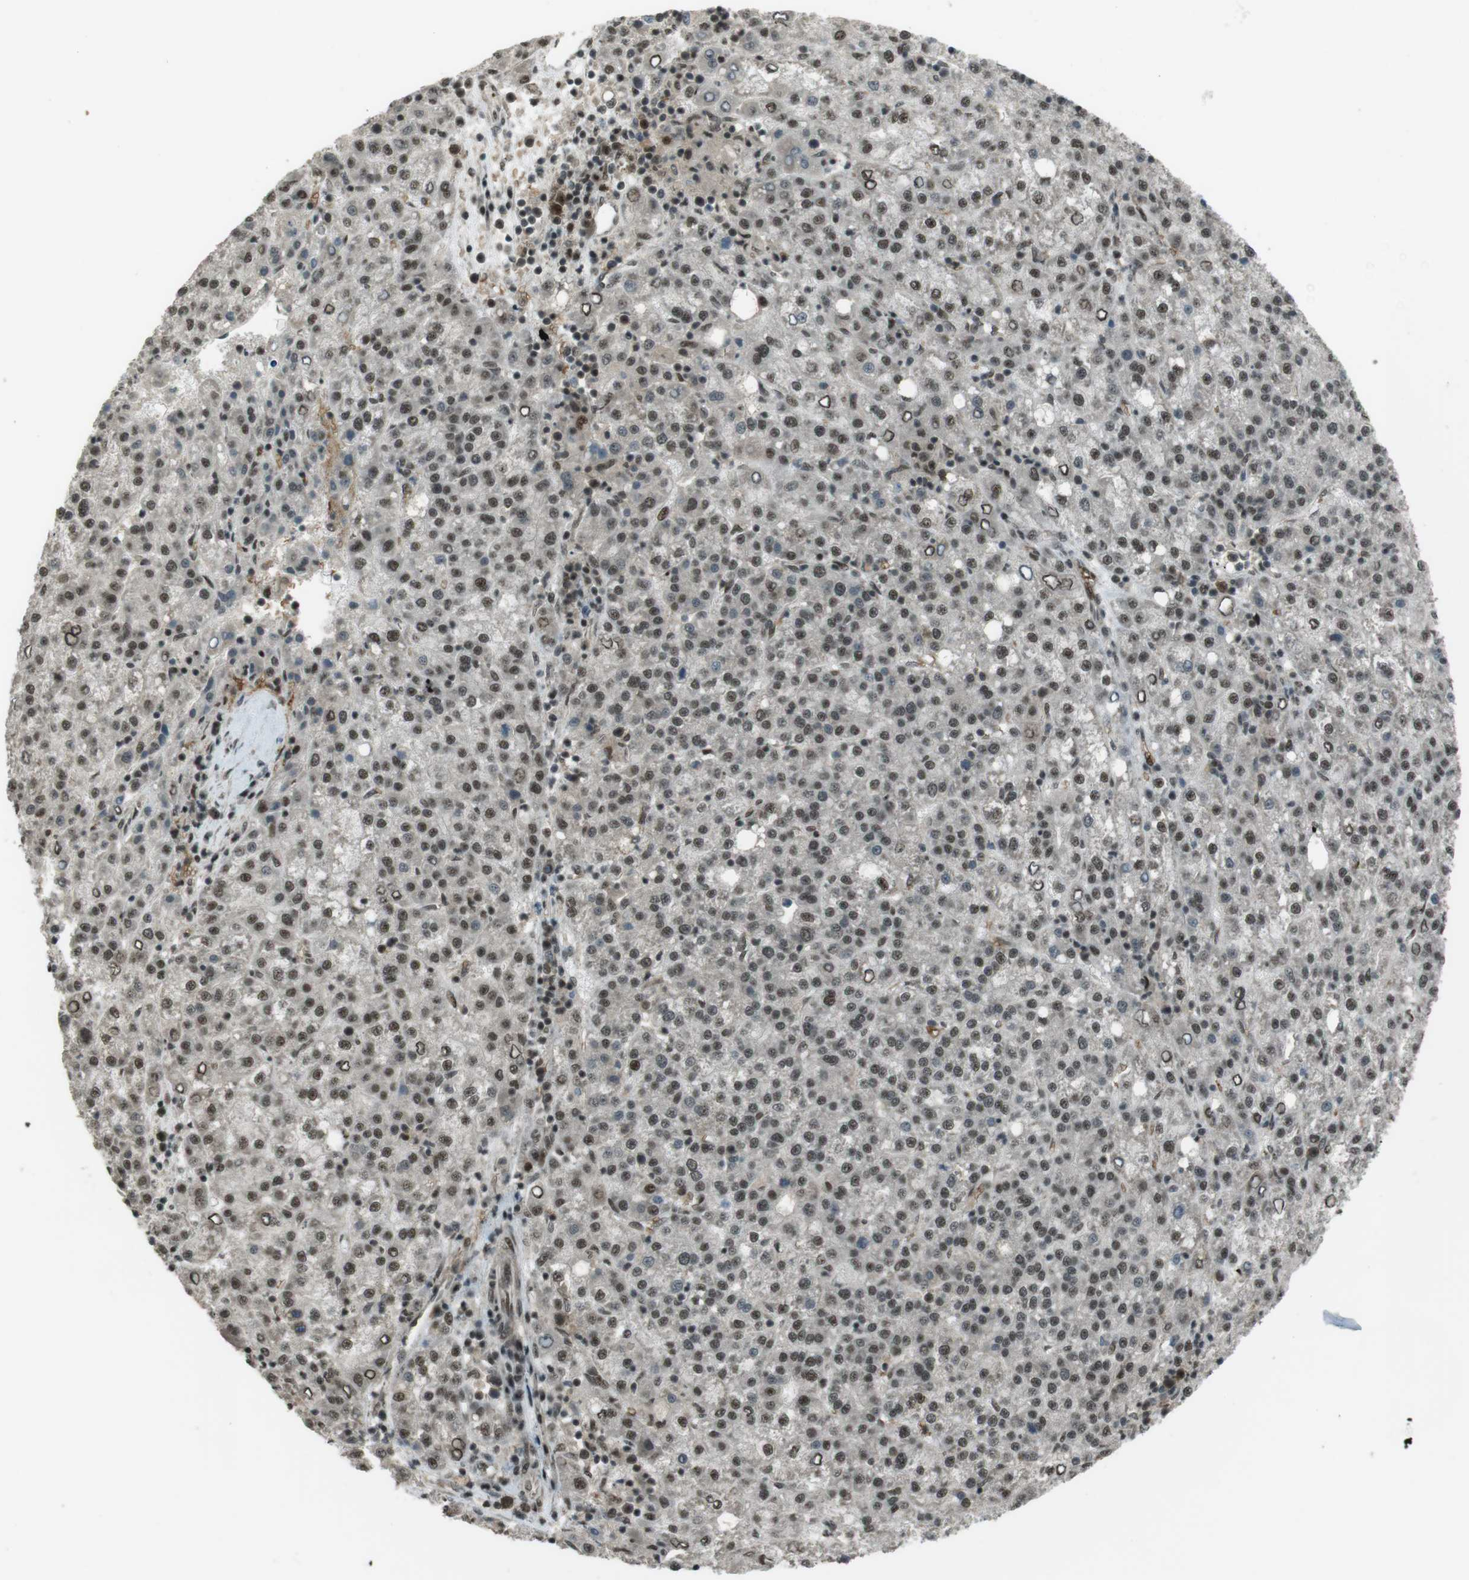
{"staining": {"intensity": "weak", "quantity": "25%-75%", "location": "cytoplasmic/membranous,nuclear"}, "tissue": "liver cancer", "cell_type": "Tumor cells", "image_type": "cancer", "snomed": [{"axis": "morphology", "description": "Carcinoma, Hepatocellular, NOS"}, {"axis": "topography", "description": "Liver"}], "caption": "An immunohistochemistry (IHC) histopathology image of neoplastic tissue is shown. Protein staining in brown labels weak cytoplasmic/membranous and nuclear positivity in hepatocellular carcinoma (liver) within tumor cells.", "gene": "SLITRK5", "patient": {"sex": "female", "age": 58}}